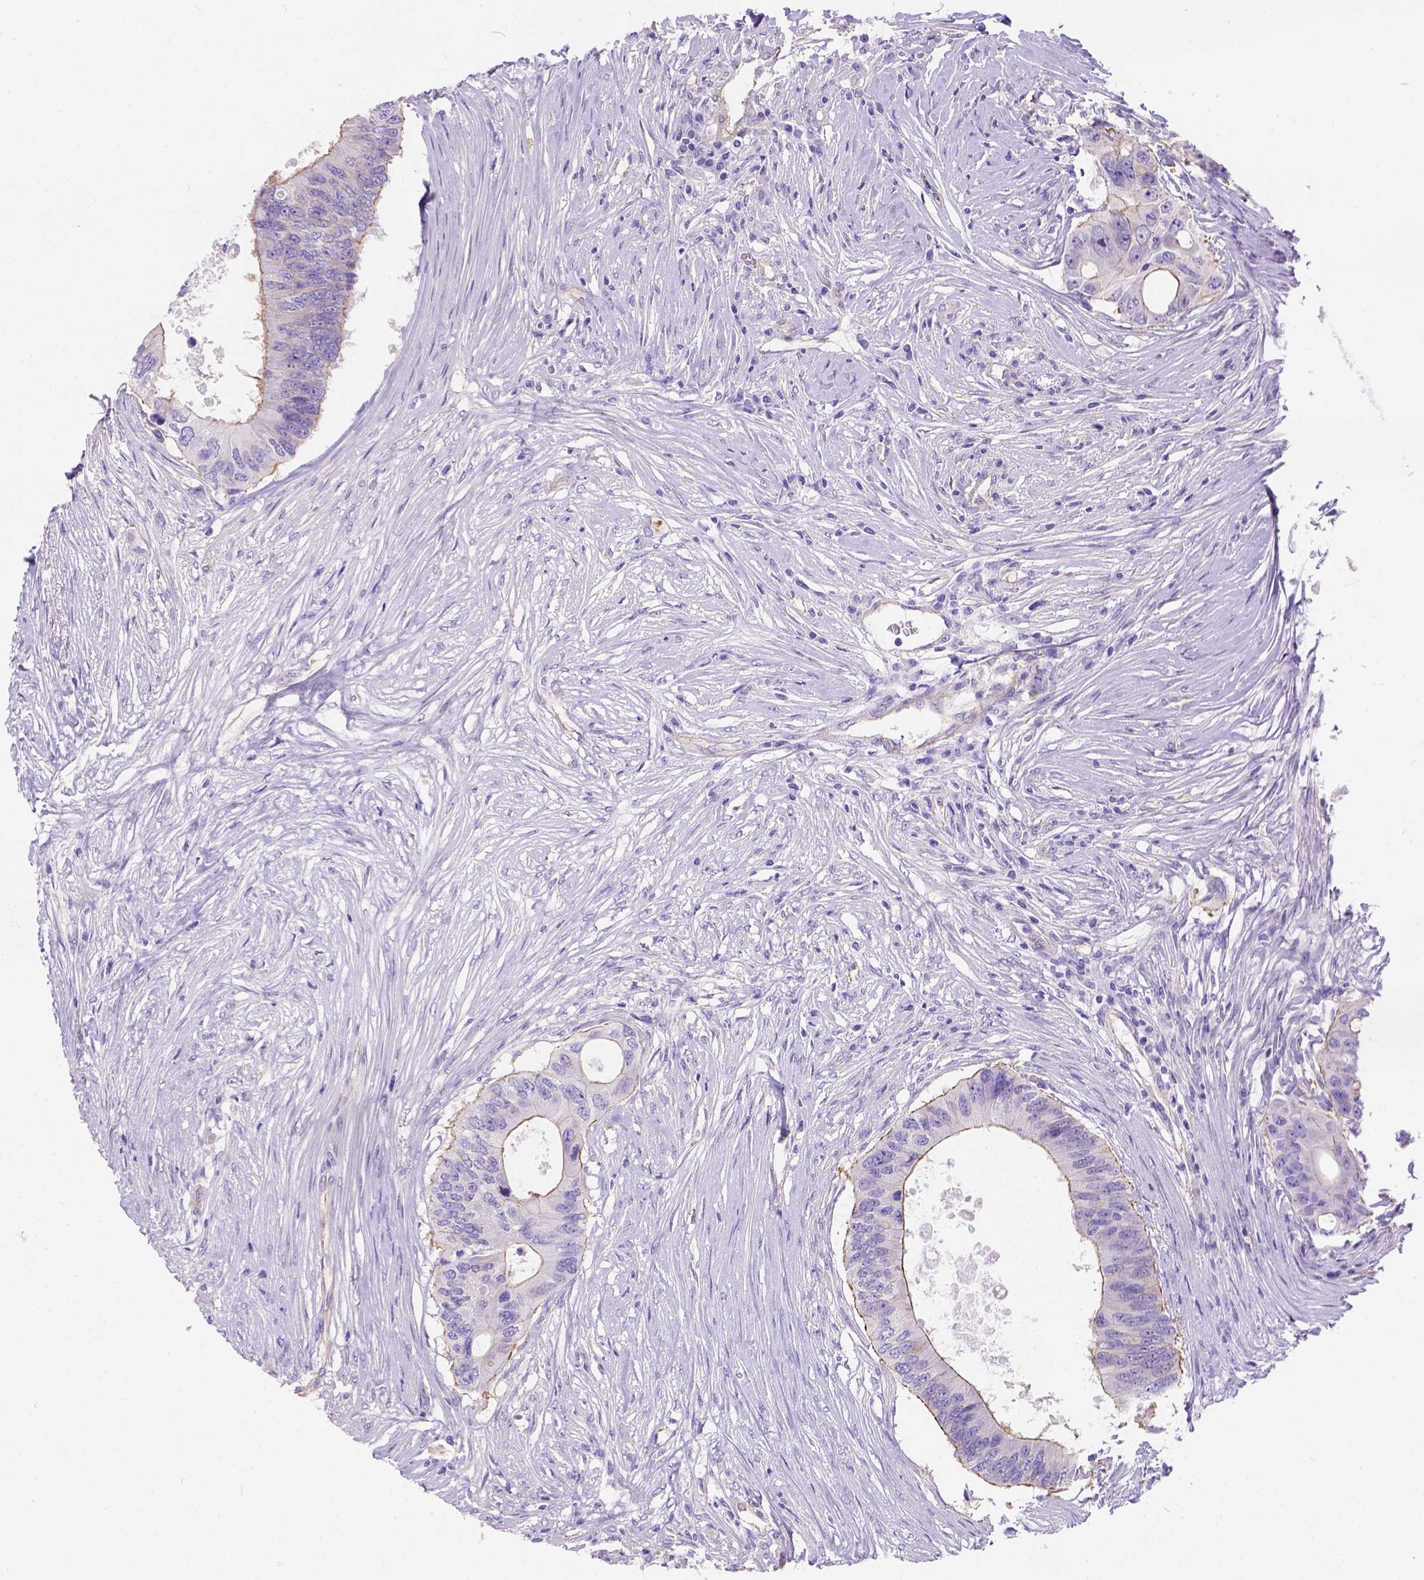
{"staining": {"intensity": "moderate", "quantity": "25%-75%", "location": "cytoplasmic/membranous"}, "tissue": "colorectal cancer", "cell_type": "Tumor cells", "image_type": "cancer", "snomed": [{"axis": "morphology", "description": "Adenocarcinoma, NOS"}, {"axis": "topography", "description": "Colon"}], "caption": "Protein staining of colorectal cancer (adenocarcinoma) tissue shows moderate cytoplasmic/membranous positivity in about 25%-75% of tumor cells.", "gene": "PHF7", "patient": {"sex": "male", "age": 71}}